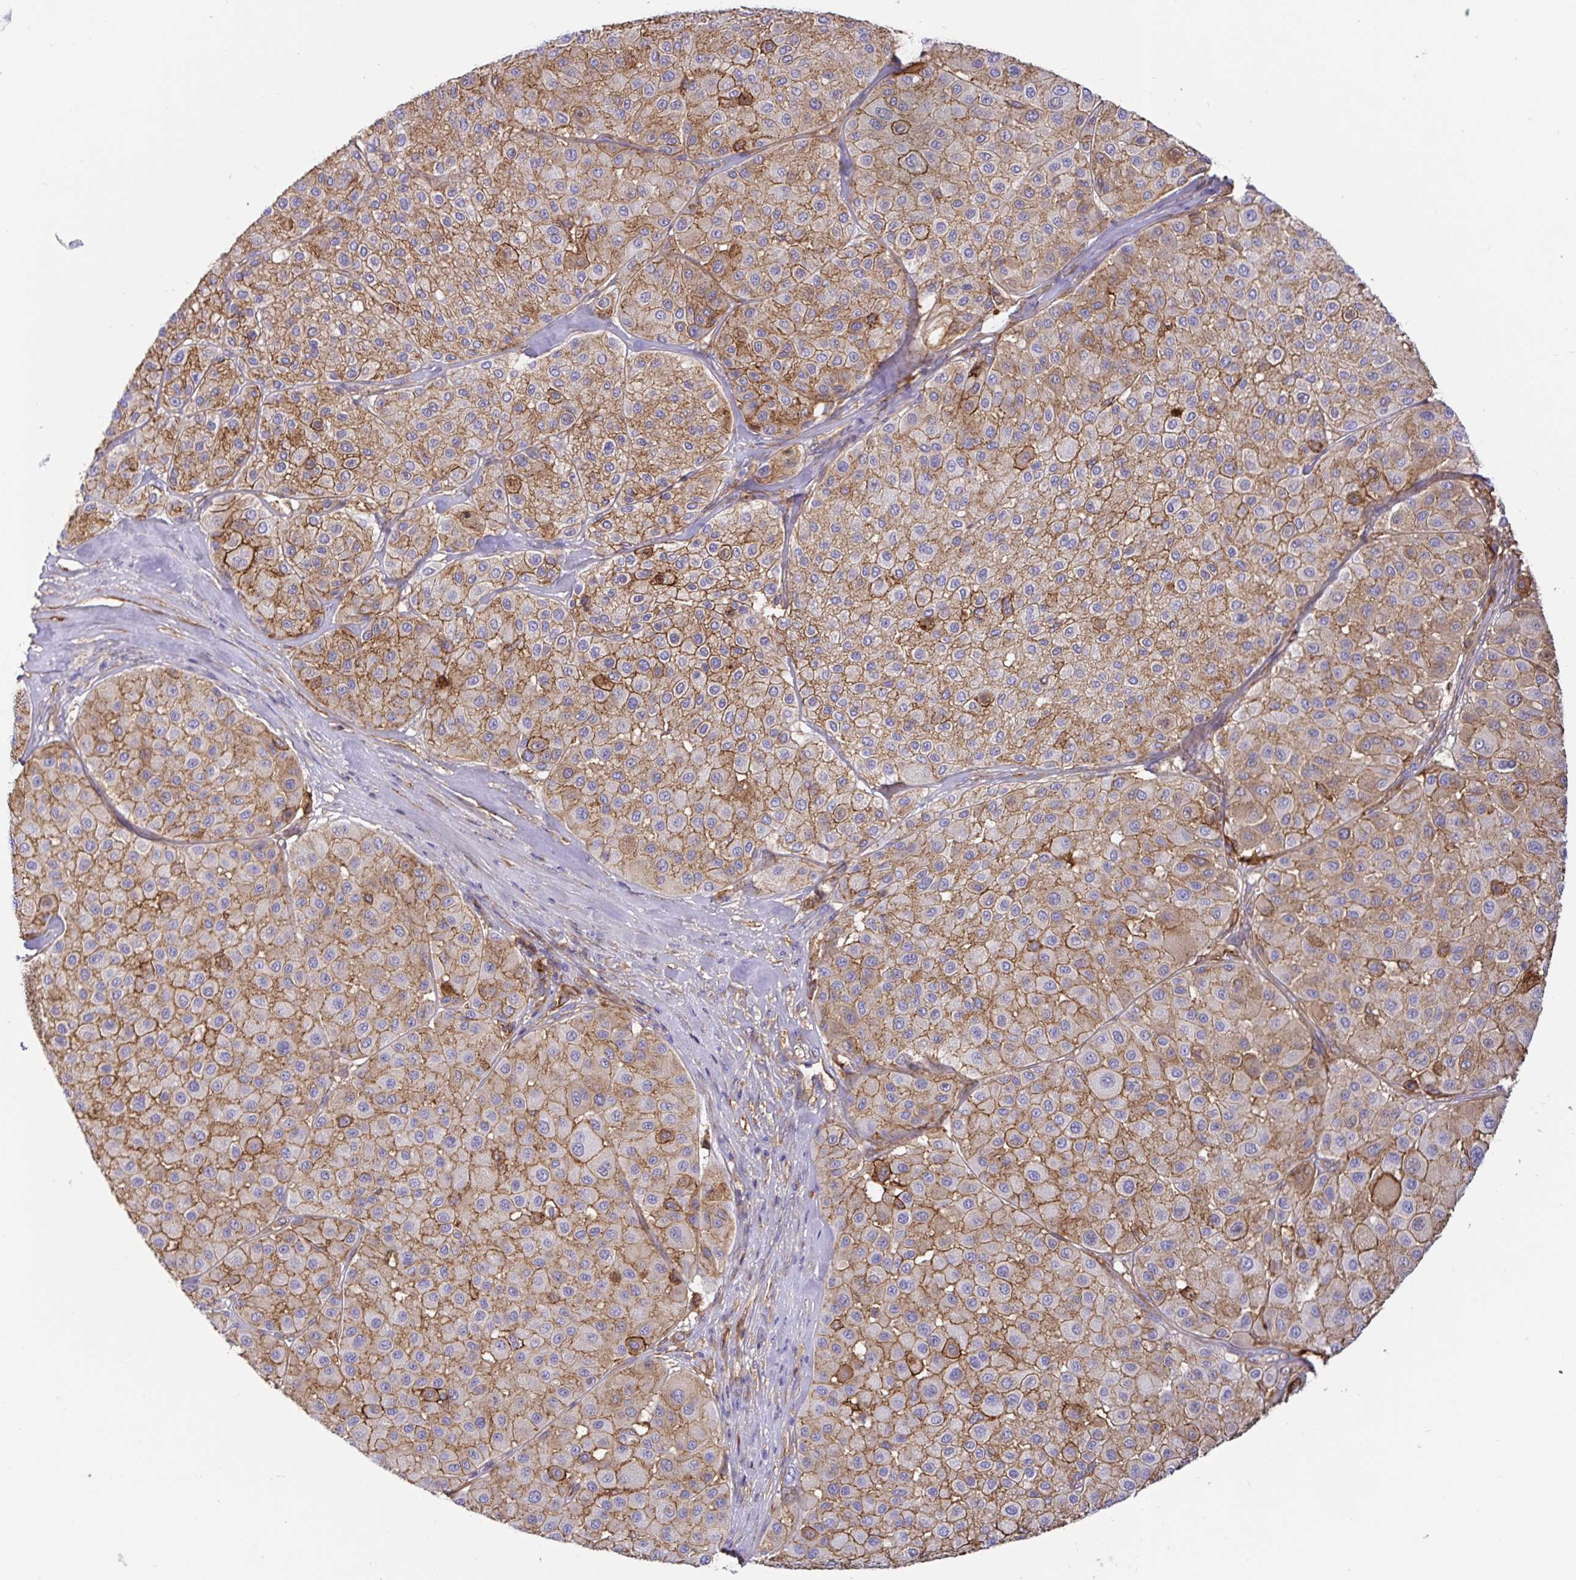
{"staining": {"intensity": "moderate", "quantity": ">75%", "location": "cytoplasmic/membranous"}, "tissue": "melanoma", "cell_type": "Tumor cells", "image_type": "cancer", "snomed": [{"axis": "morphology", "description": "Malignant melanoma, Metastatic site"}, {"axis": "topography", "description": "Smooth muscle"}], "caption": "IHC of human melanoma exhibits medium levels of moderate cytoplasmic/membranous expression in about >75% of tumor cells.", "gene": "ANXA2", "patient": {"sex": "male", "age": 41}}